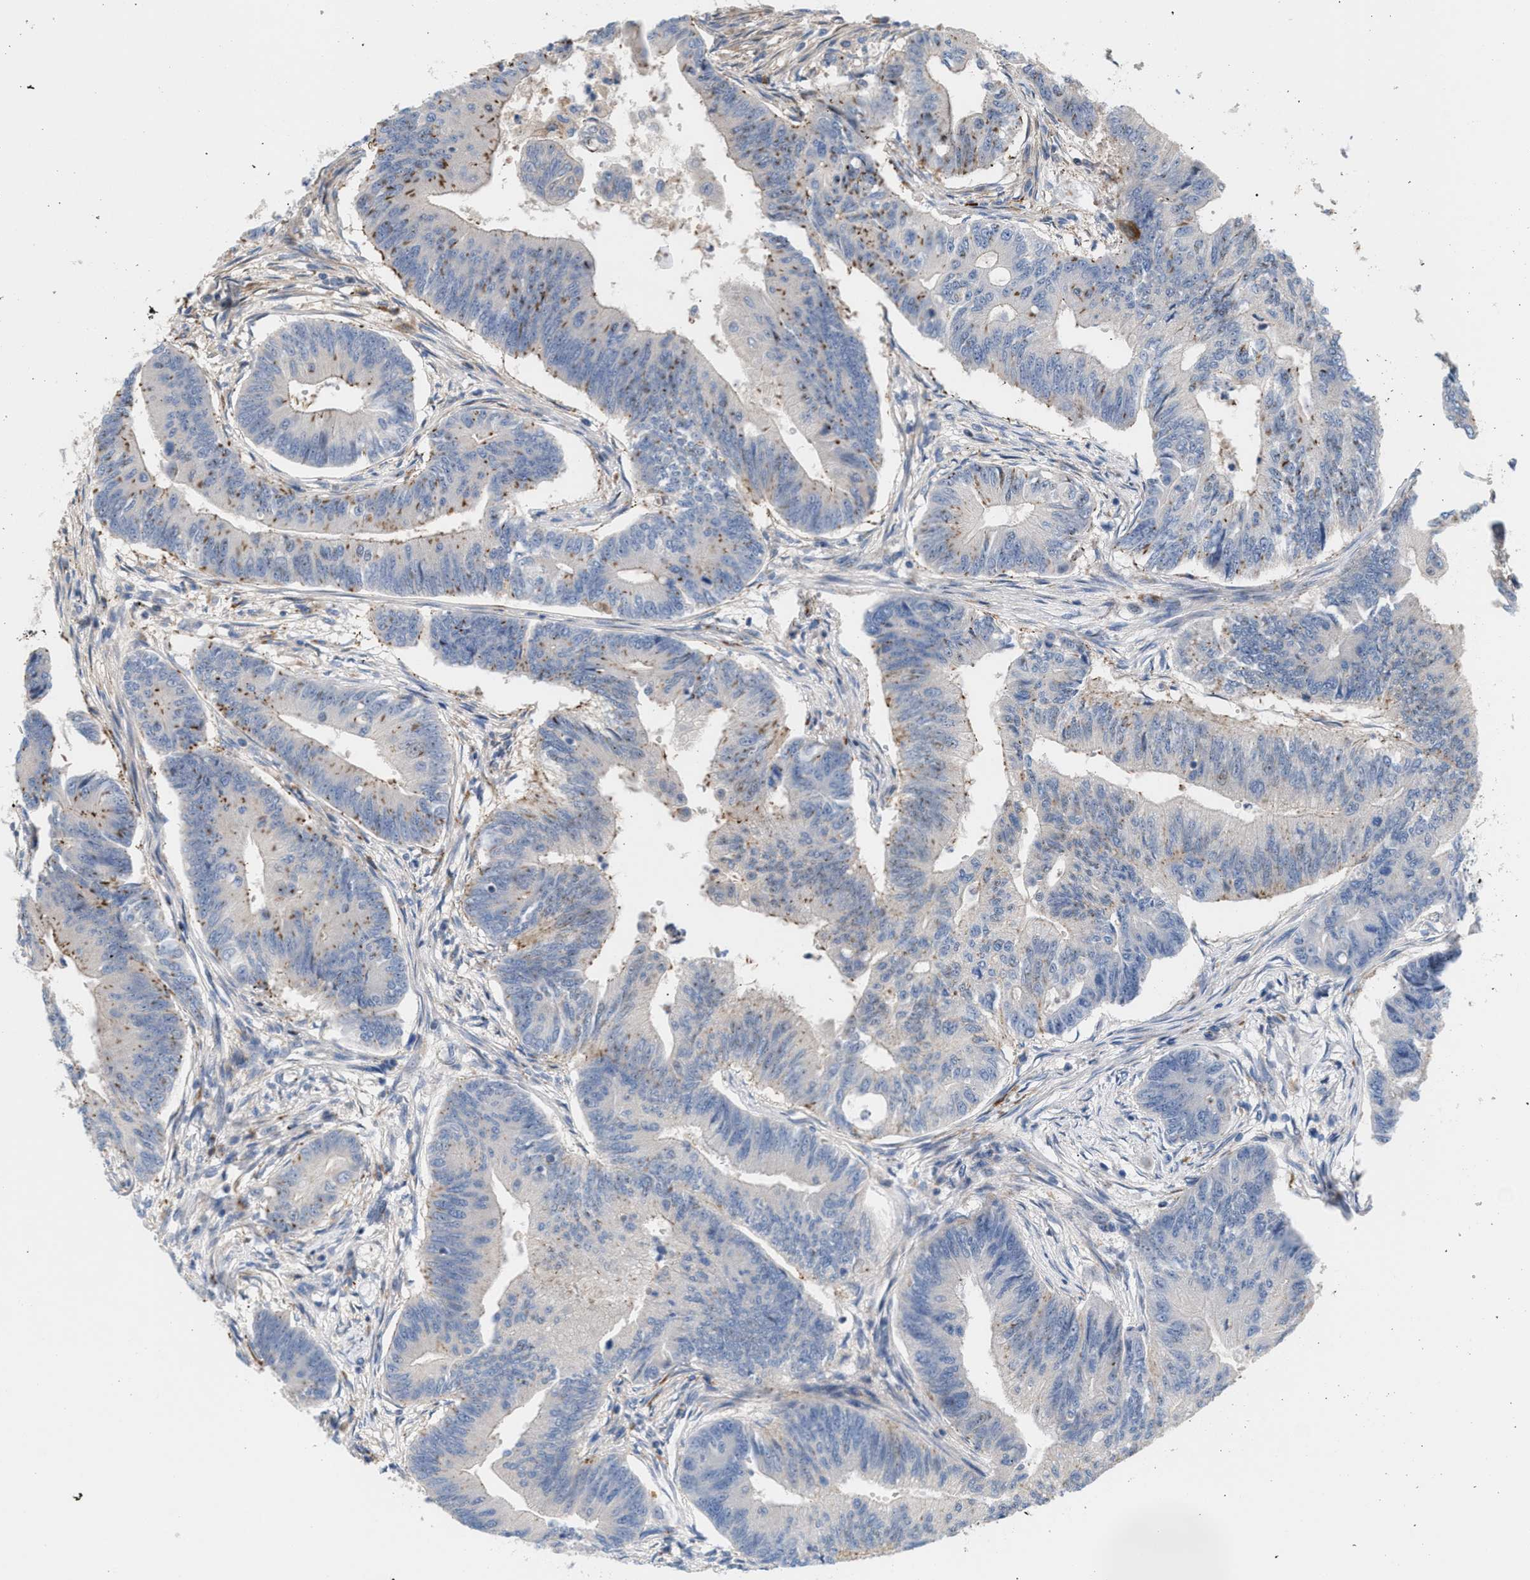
{"staining": {"intensity": "moderate", "quantity": "<25%", "location": "cytoplasmic/membranous"}, "tissue": "colorectal cancer", "cell_type": "Tumor cells", "image_type": "cancer", "snomed": [{"axis": "morphology", "description": "Adenoma, NOS"}, {"axis": "morphology", "description": "Adenocarcinoma, NOS"}, {"axis": "topography", "description": "Colon"}], "caption": "This is an image of IHC staining of colorectal adenoma, which shows moderate staining in the cytoplasmic/membranous of tumor cells.", "gene": "MBTD1", "patient": {"sex": "male", "age": 79}}